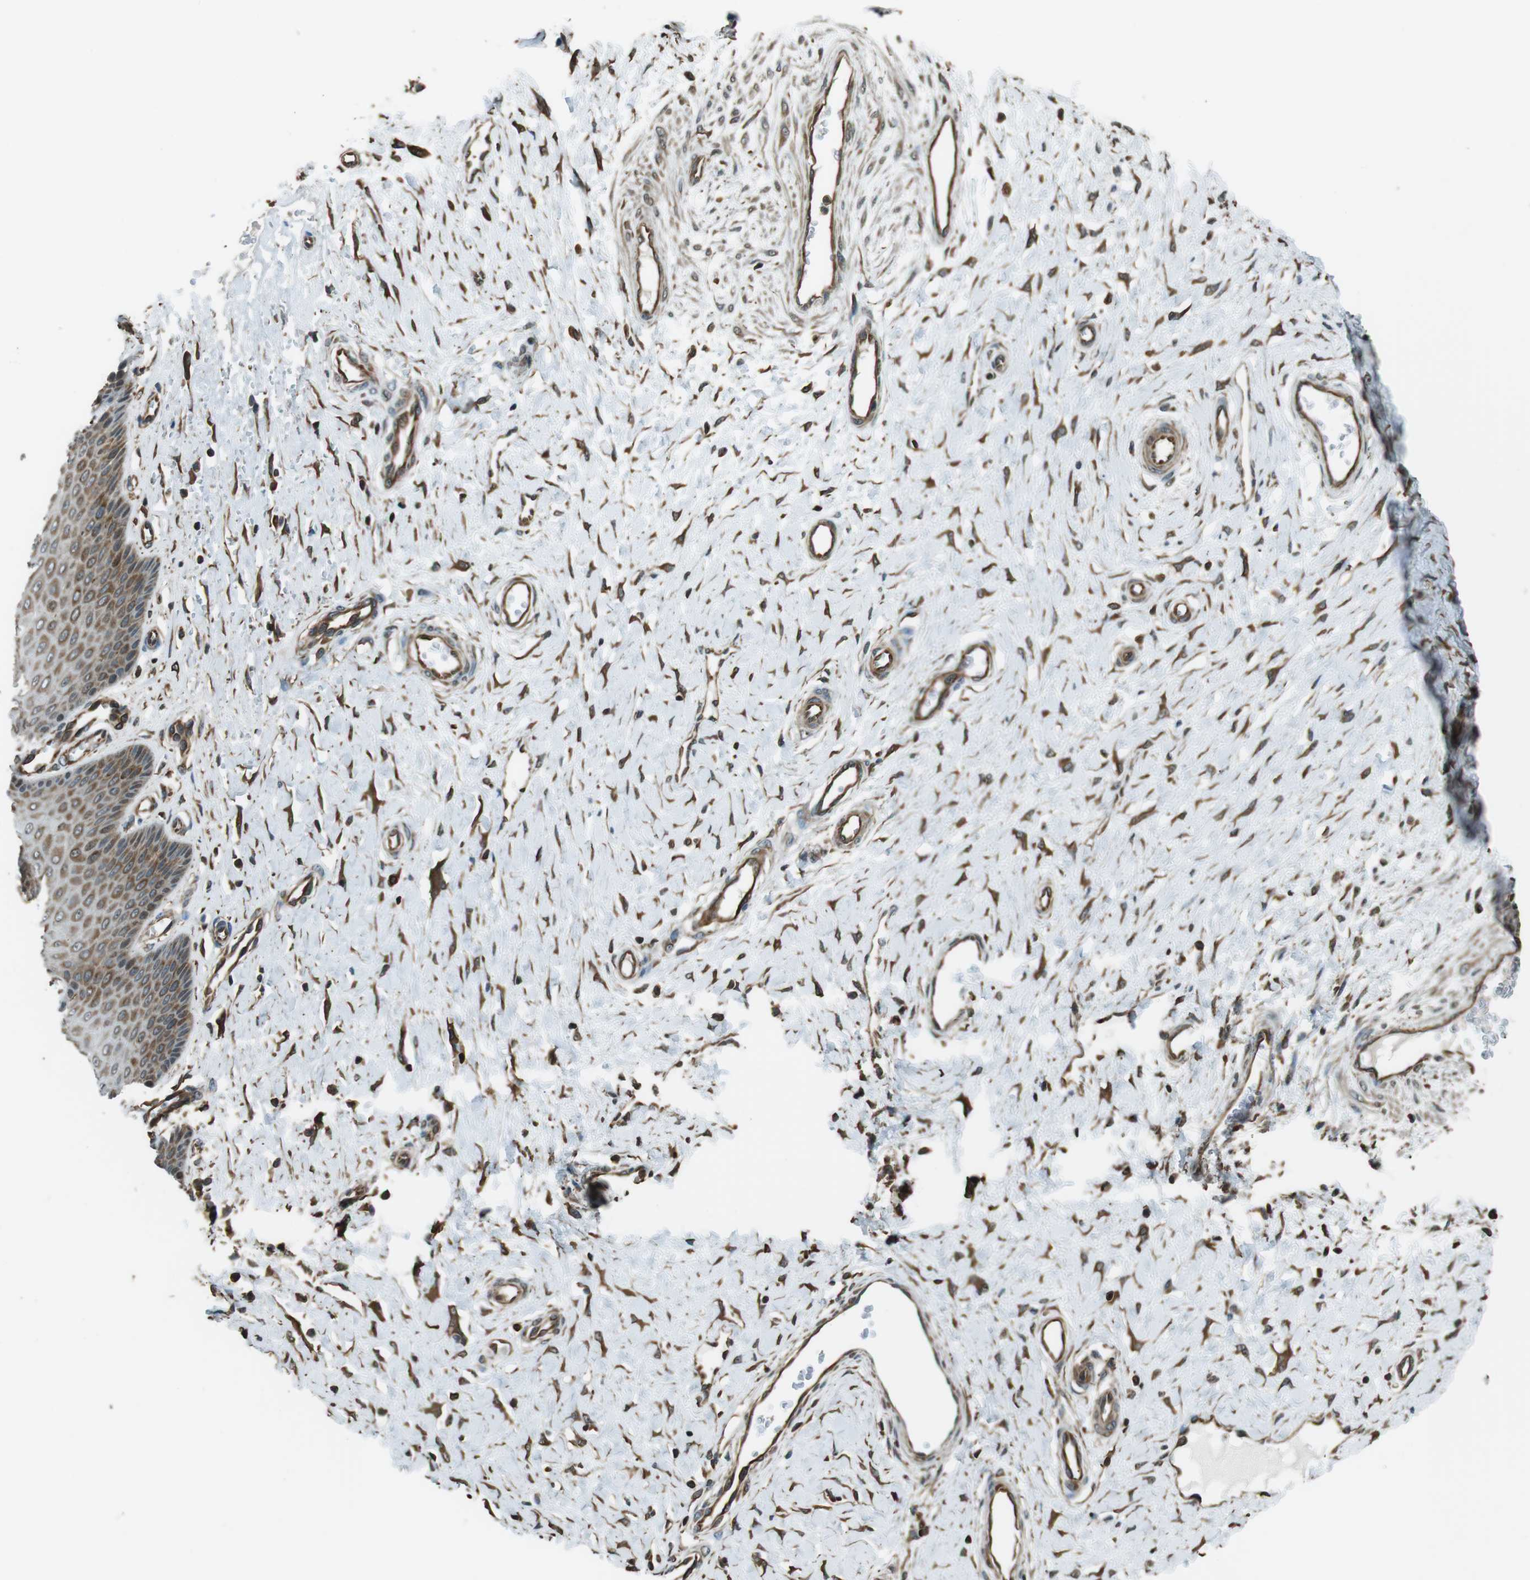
{"staining": {"intensity": "moderate", "quantity": ">75%", "location": "cytoplasmic/membranous"}, "tissue": "cervix", "cell_type": "Squamous epithelial cells", "image_type": "normal", "snomed": [{"axis": "morphology", "description": "Normal tissue, NOS"}, {"axis": "topography", "description": "Cervix"}], "caption": "Protein staining of unremarkable cervix displays moderate cytoplasmic/membranous expression in about >75% of squamous epithelial cells.", "gene": "PA2G4", "patient": {"sex": "female", "age": 55}}